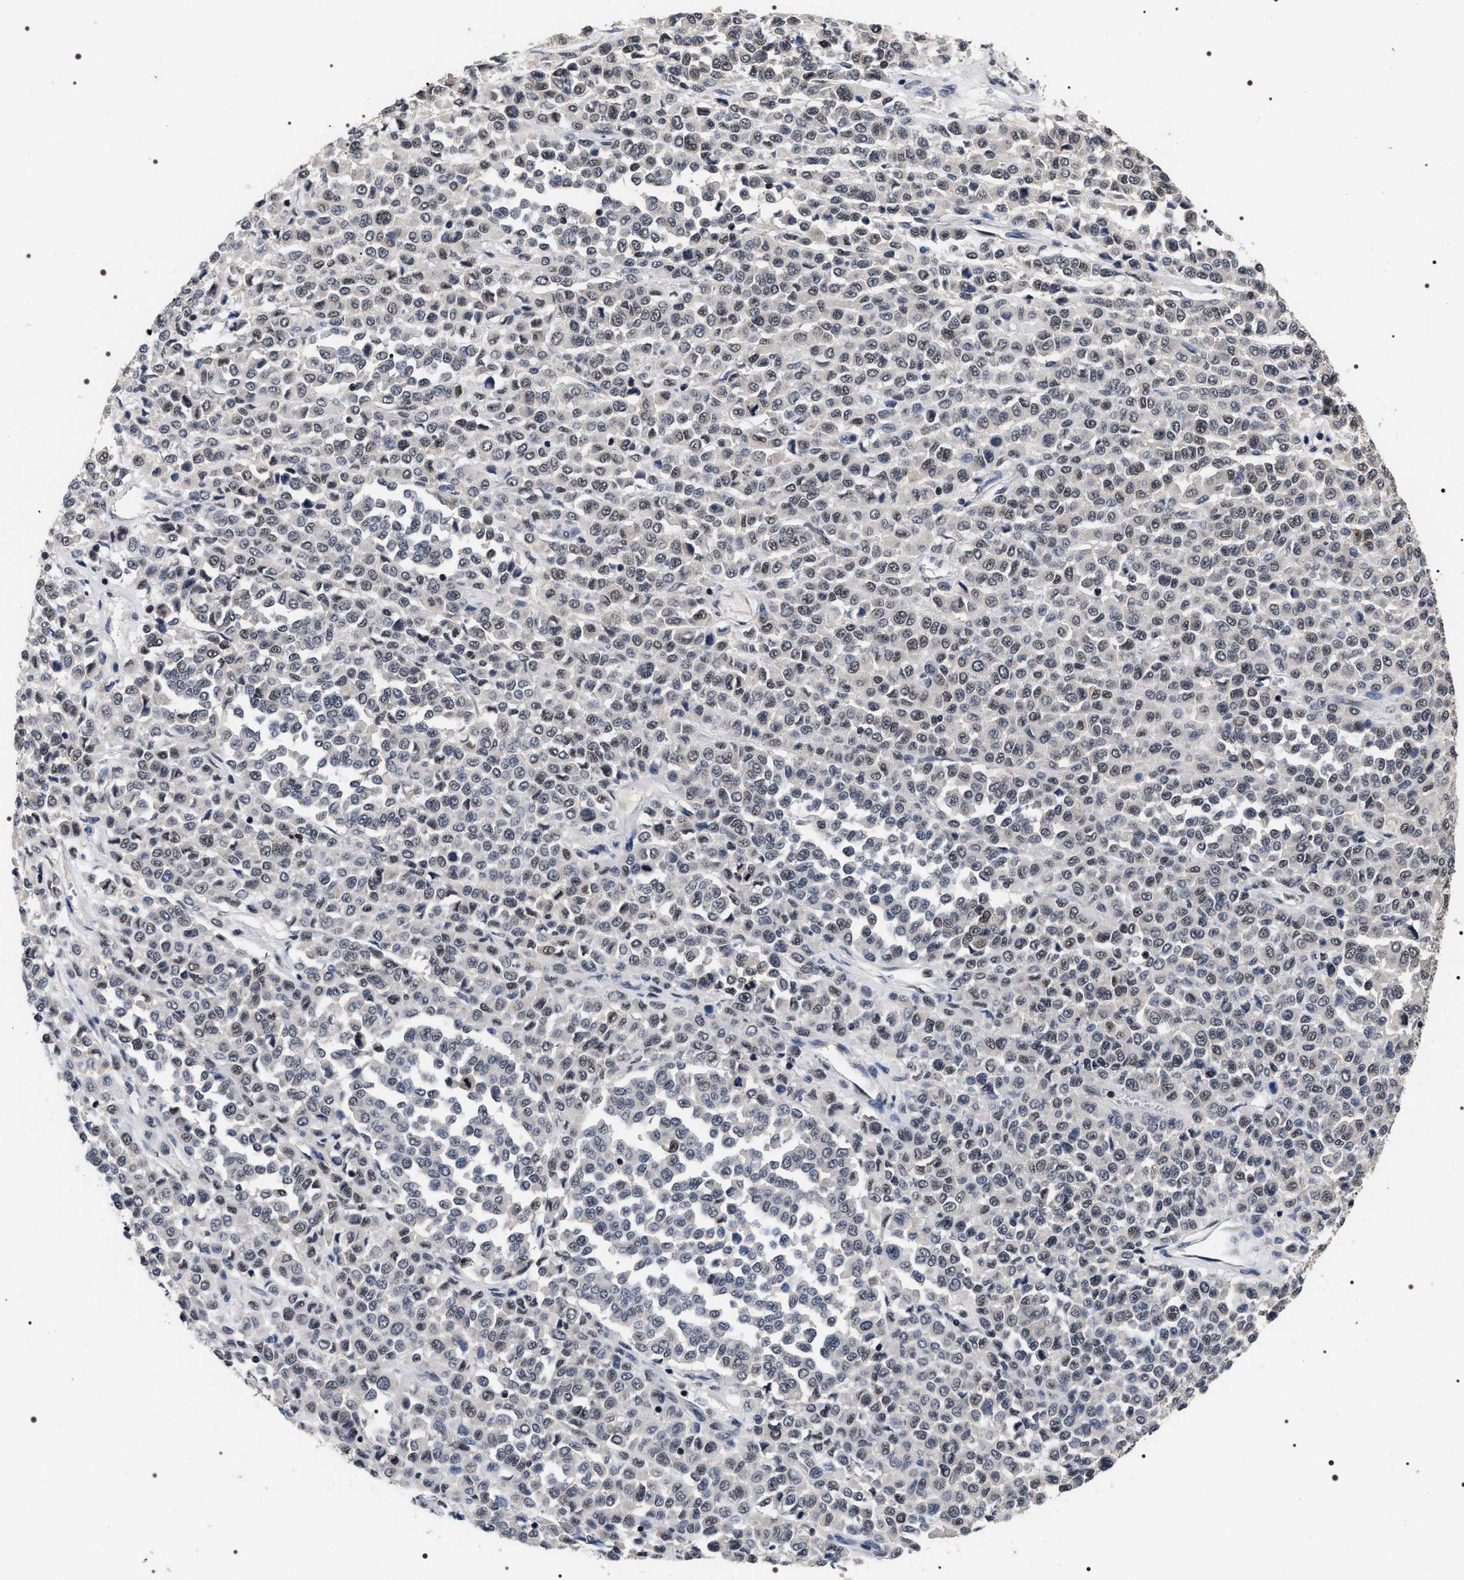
{"staining": {"intensity": "weak", "quantity": "25%-75%", "location": "nuclear"}, "tissue": "melanoma", "cell_type": "Tumor cells", "image_type": "cancer", "snomed": [{"axis": "morphology", "description": "Malignant melanoma, Metastatic site"}, {"axis": "topography", "description": "Pancreas"}], "caption": "Immunohistochemistry (DAB (3,3'-diaminobenzidine)) staining of malignant melanoma (metastatic site) exhibits weak nuclear protein positivity in about 25%-75% of tumor cells.", "gene": "RRP1B", "patient": {"sex": "female", "age": 30}}